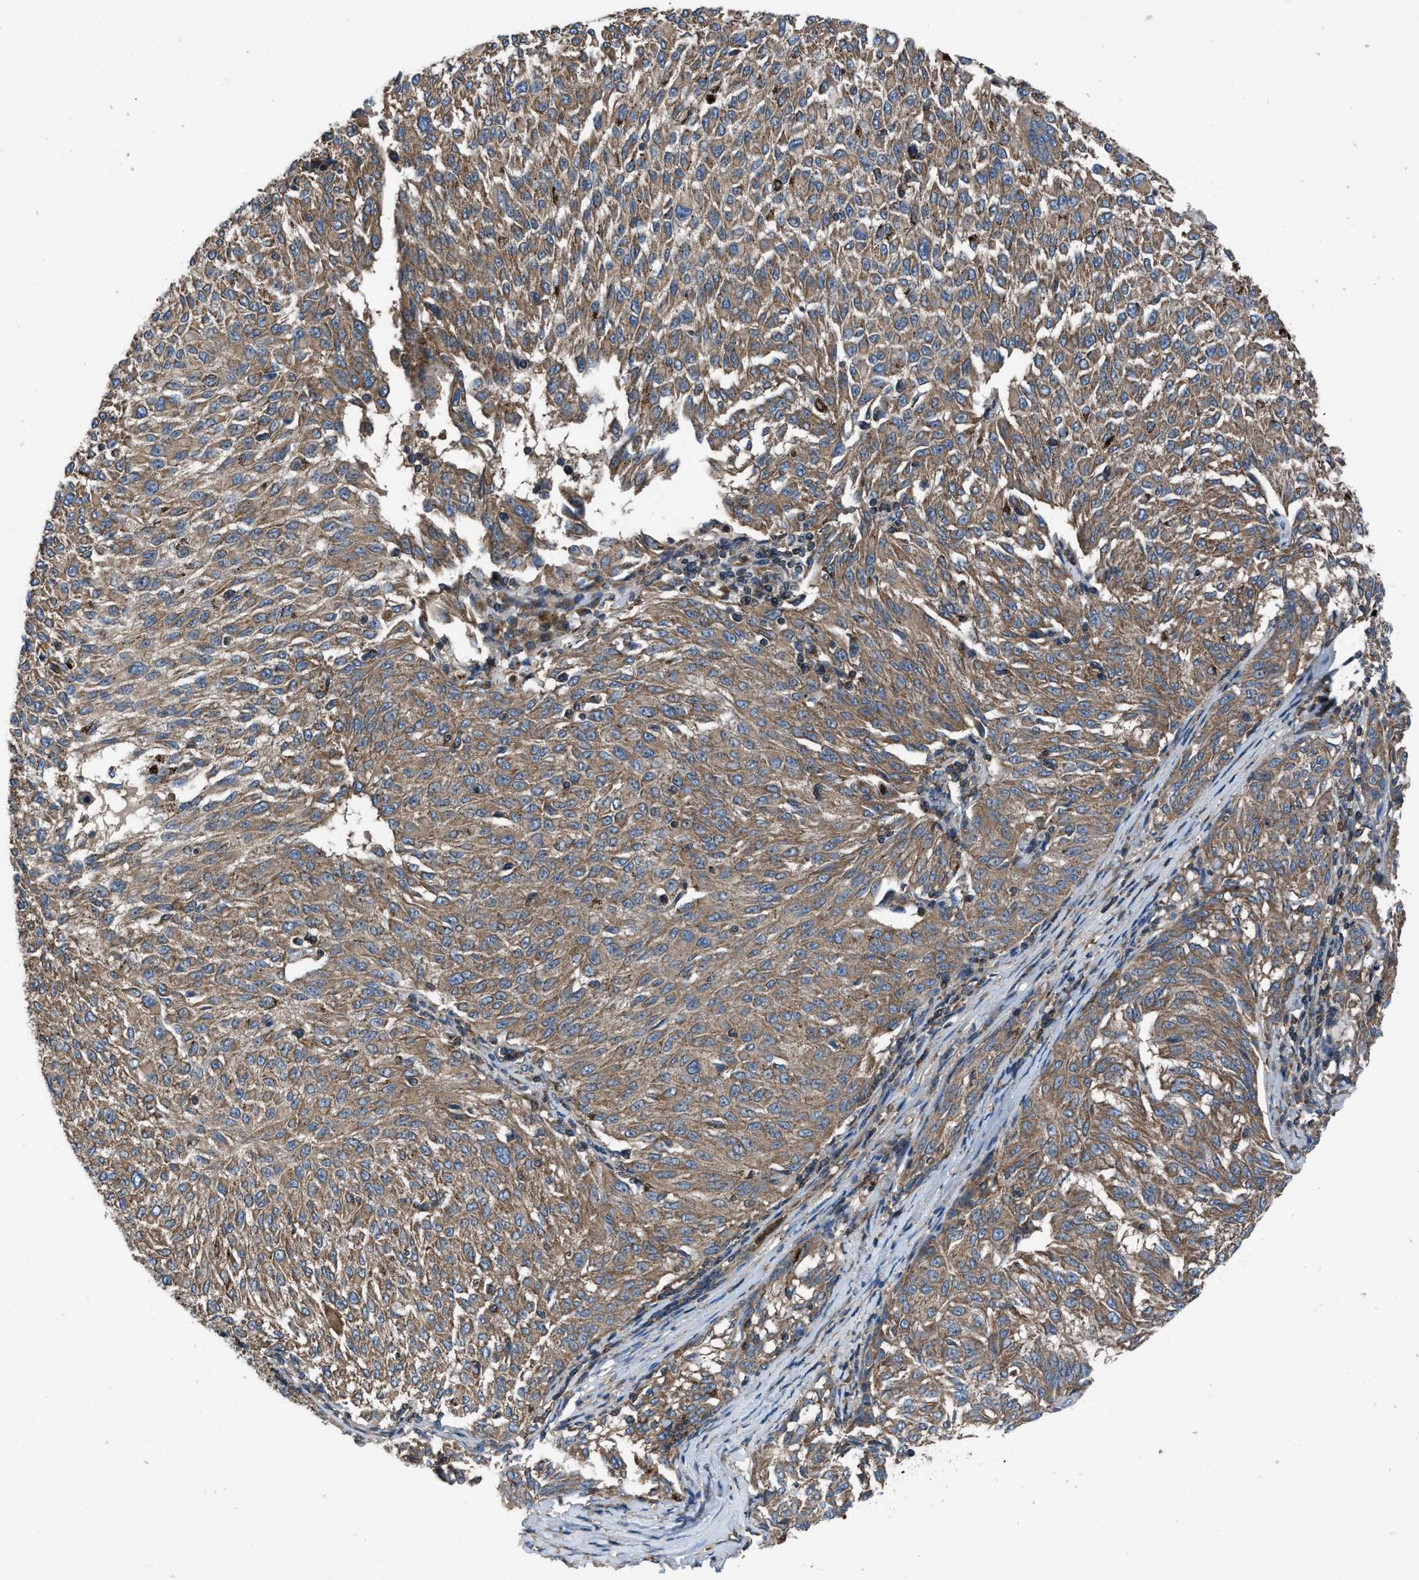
{"staining": {"intensity": "moderate", "quantity": ">75%", "location": "cytoplasmic/membranous"}, "tissue": "melanoma", "cell_type": "Tumor cells", "image_type": "cancer", "snomed": [{"axis": "morphology", "description": "Malignant melanoma, NOS"}, {"axis": "topography", "description": "Skin"}], "caption": "Human malignant melanoma stained with a protein marker exhibits moderate staining in tumor cells.", "gene": "USP25", "patient": {"sex": "female", "age": 72}}